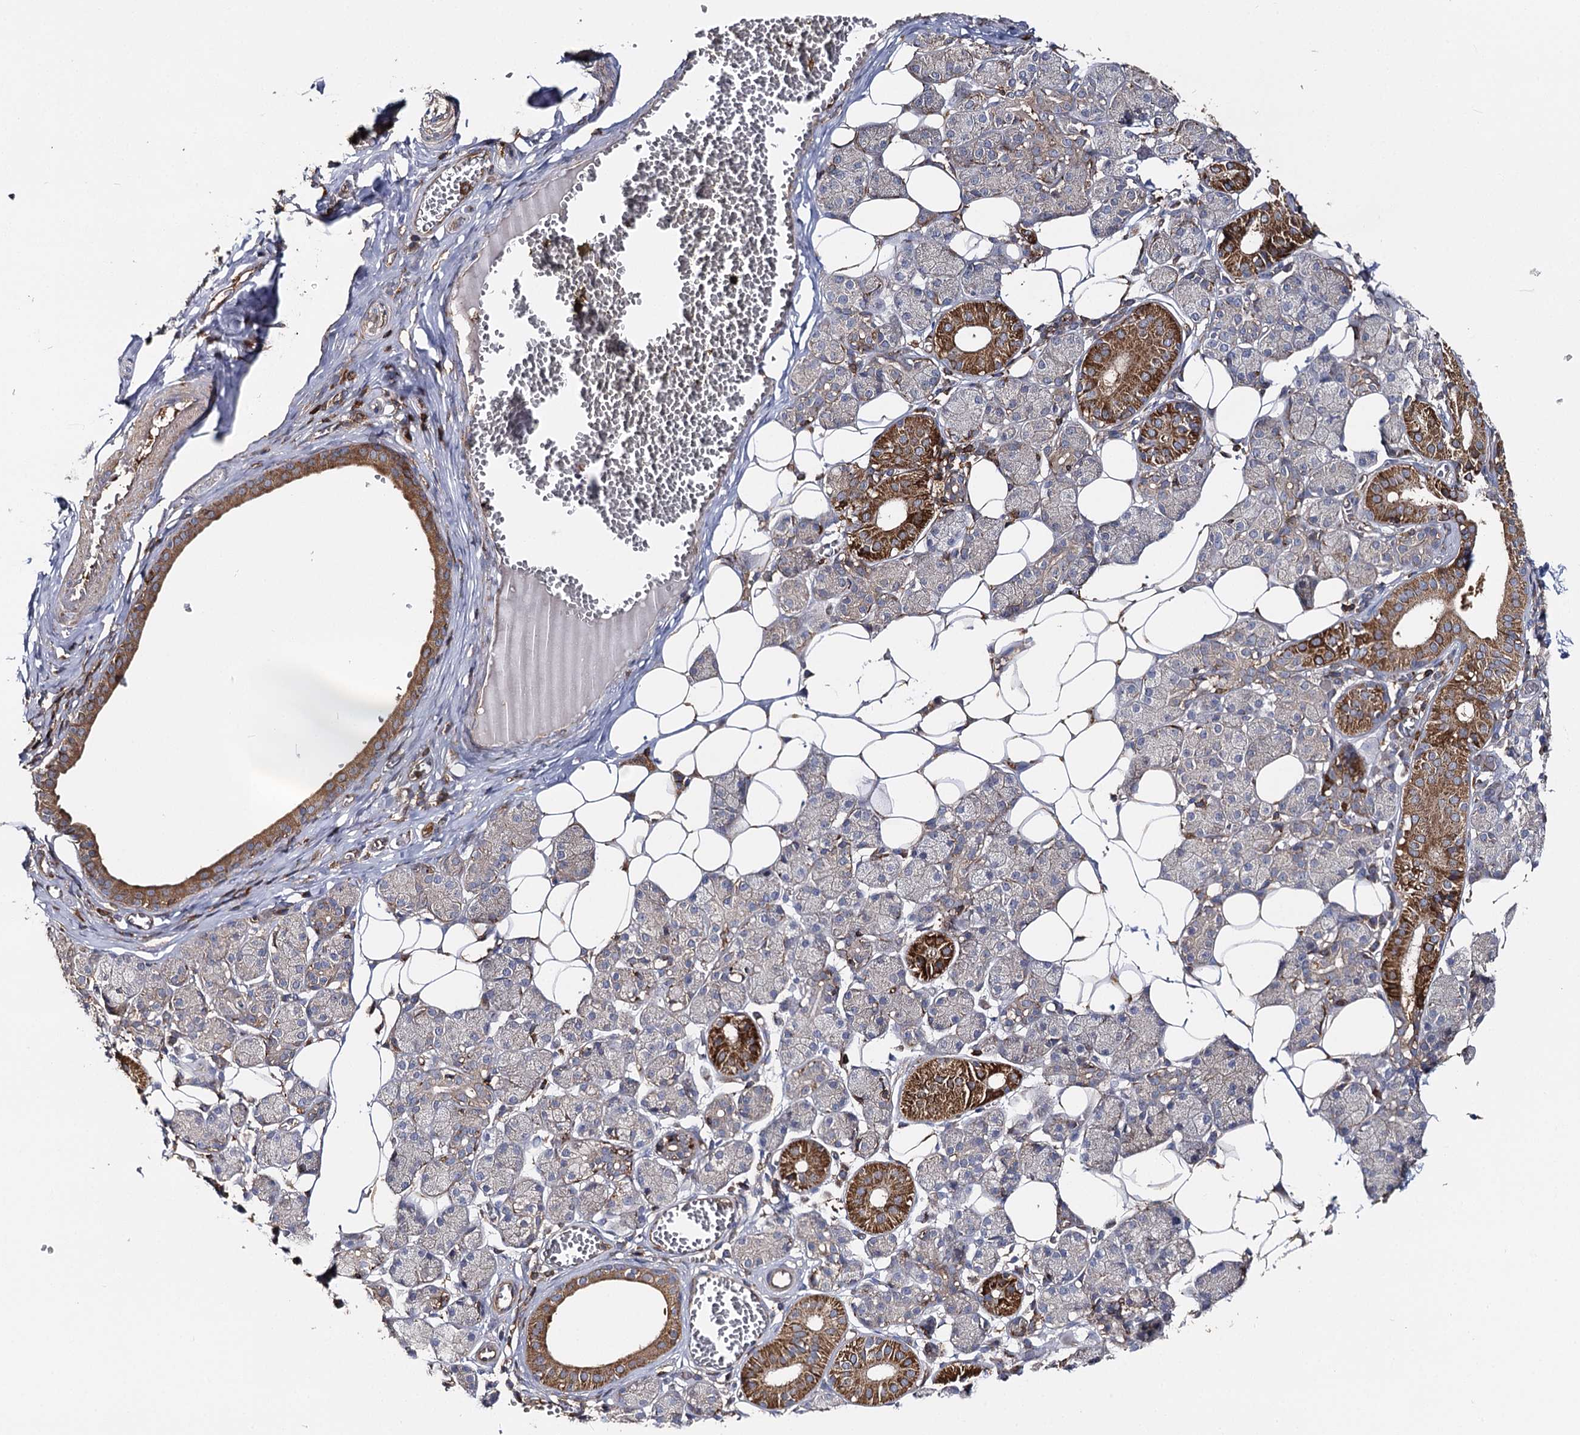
{"staining": {"intensity": "strong", "quantity": "<25%", "location": "cytoplasmic/membranous"}, "tissue": "salivary gland", "cell_type": "Glandular cells", "image_type": "normal", "snomed": [{"axis": "morphology", "description": "Normal tissue, NOS"}, {"axis": "topography", "description": "Salivary gland"}], "caption": "IHC micrograph of normal salivary gland: salivary gland stained using IHC exhibits medium levels of strong protein expression localized specifically in the cytoplasmic/membranous of glandular cells, appearing as a cytoplasmic/membranous brown color.", "gene": "SEC24B", "patient": {"sex": "female", "age": 33}}